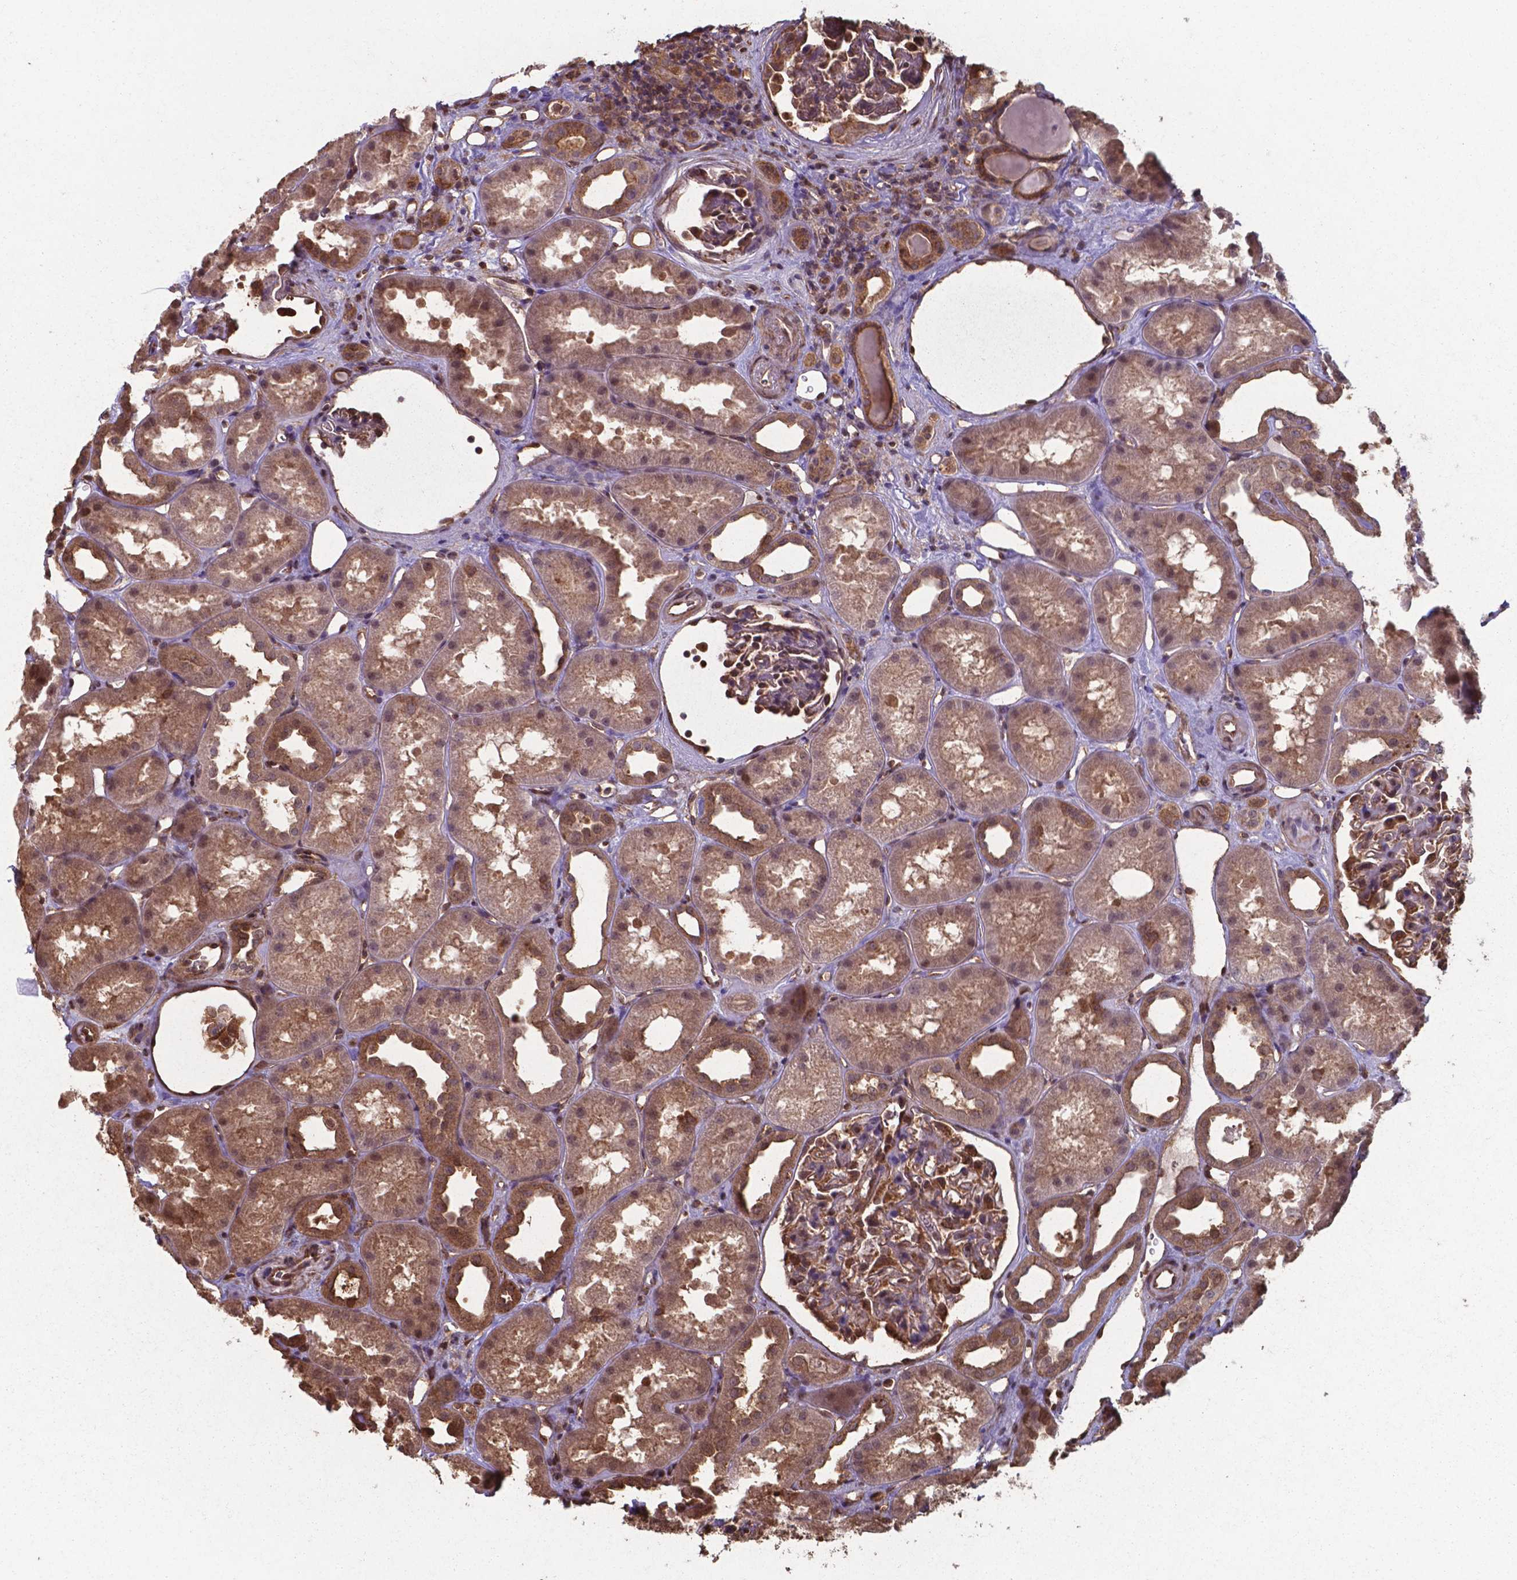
{"staining": {"intensity": "moderate", "quantity": "25%-75%", "location": "cytoplasmic/membranous,nuclear"}, "tissue": "kidney", "cell_type": "Cells in glomeruli", "image_type": "normal", "snomed": [{"axis": "morphology", "description": "Normal tissue, NOS"}, {"axis": "topography", "description": "Kidney"}], "caption": "Benign kidney exhibits moderate cytoplasmic/membranous,nuclear positivity in approximately 25%-75% of cells in glomeruli (Stains: DAB in brown, nuclei in blue, Microscopy: brightfield microscopy at high magnification)..", "gene": "CHP2", "patient": {"sex": "male", "age": 61}}